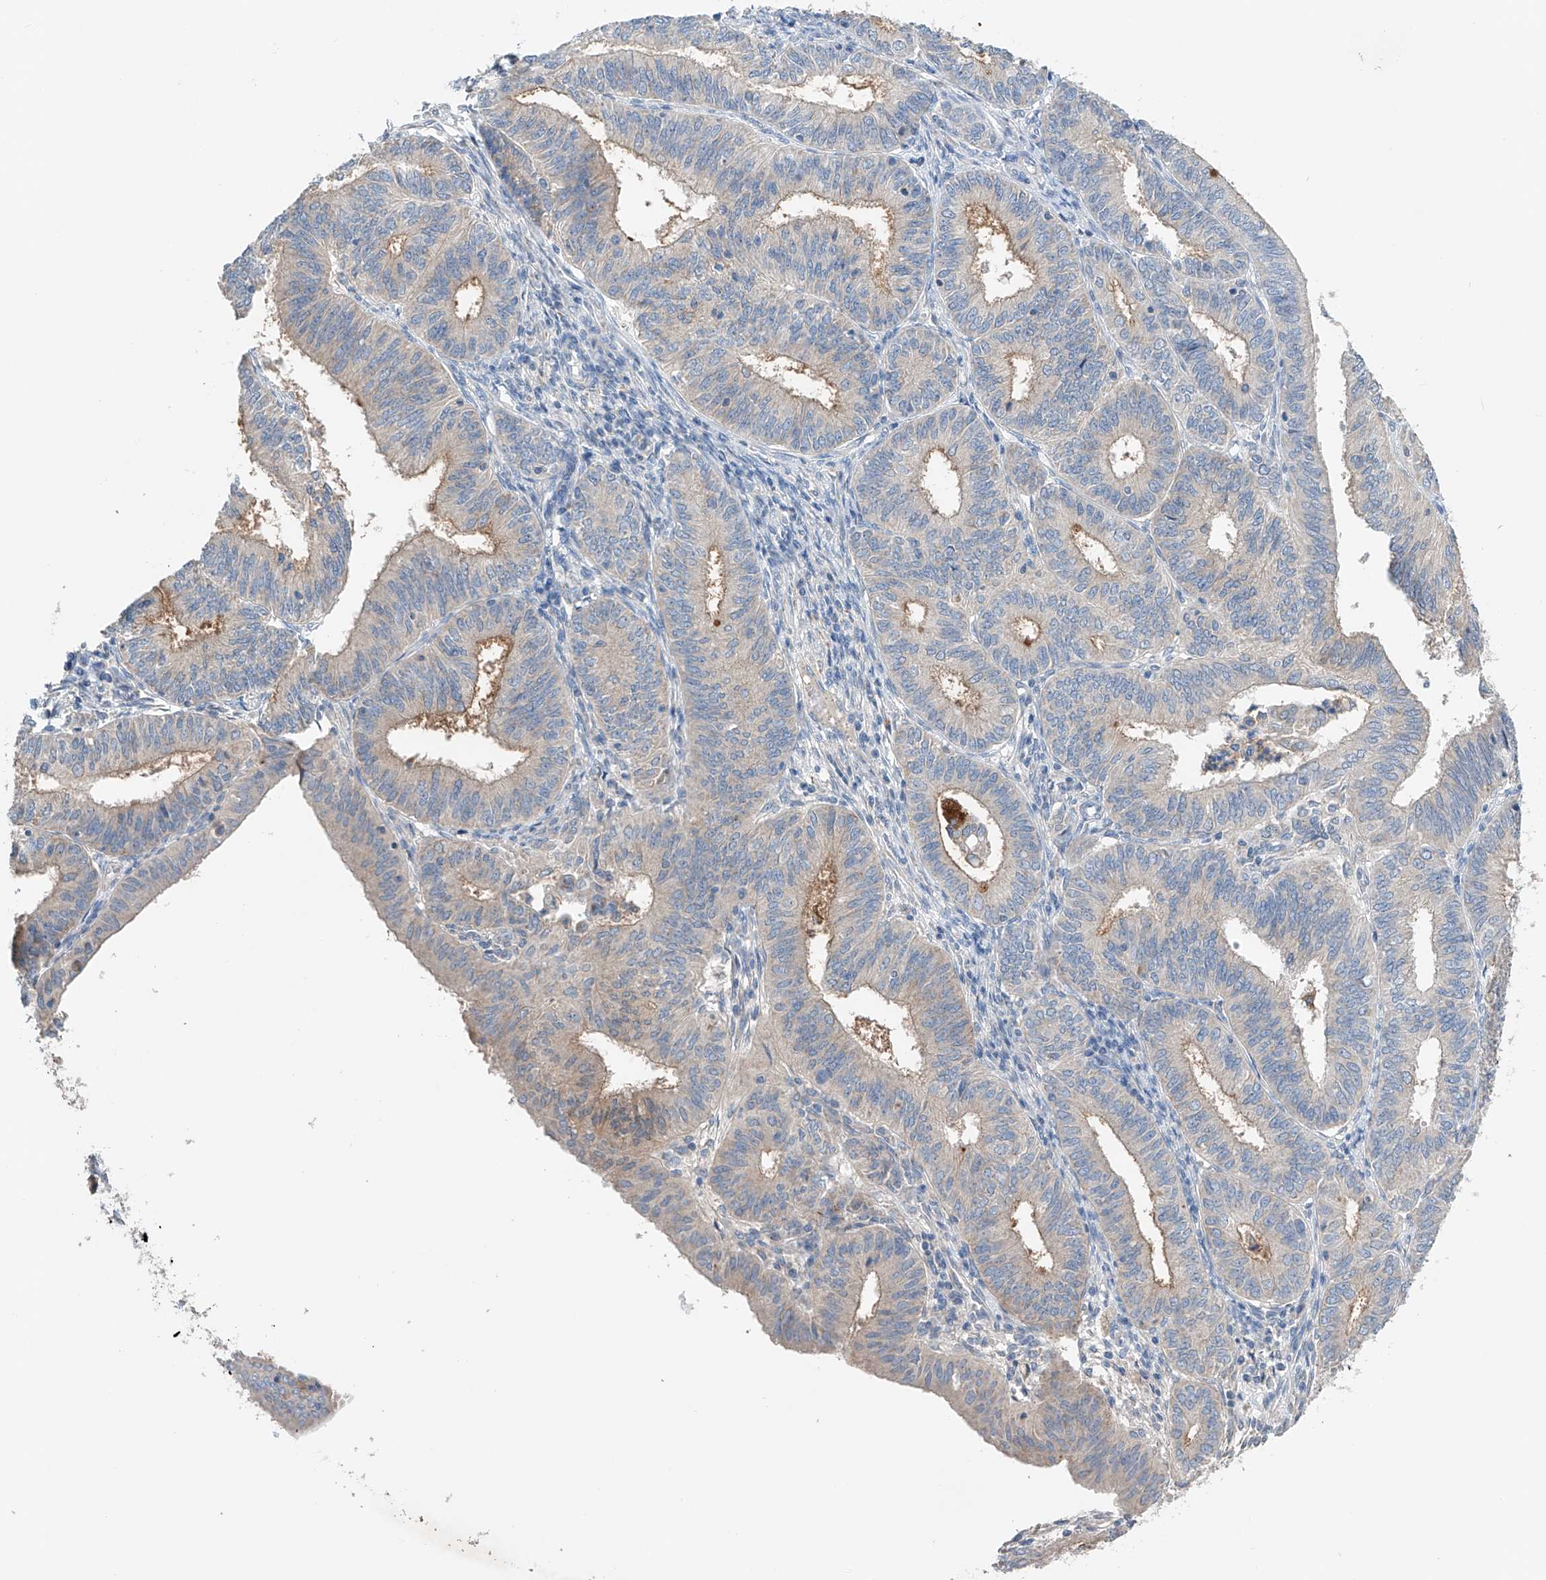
{"staining": {"intensity": "moderate", "quantity": "<25%", "location": "cytoplasmic/membranous"}, "tissue": "endometrial cancer", "cell_type": "Tumor cells", "image_type": "cancer", "snomed": [{"axis": "morphology", "description": "Adenocarcinoma, NOS"}, {"axis": "topography", "description": "Endometrium"}], "caption": "High-power microscopy captured an immunohistochemistry photomicrograph of endometrial cancer, revealing moderate cytoplasmic/membranous staining in approximately <25% of tumor cells. The protein is shown in brown color, while the nuclei are stained blue.", "gene": "GPC4", "patient": {"sex": "female", "age": 51}}